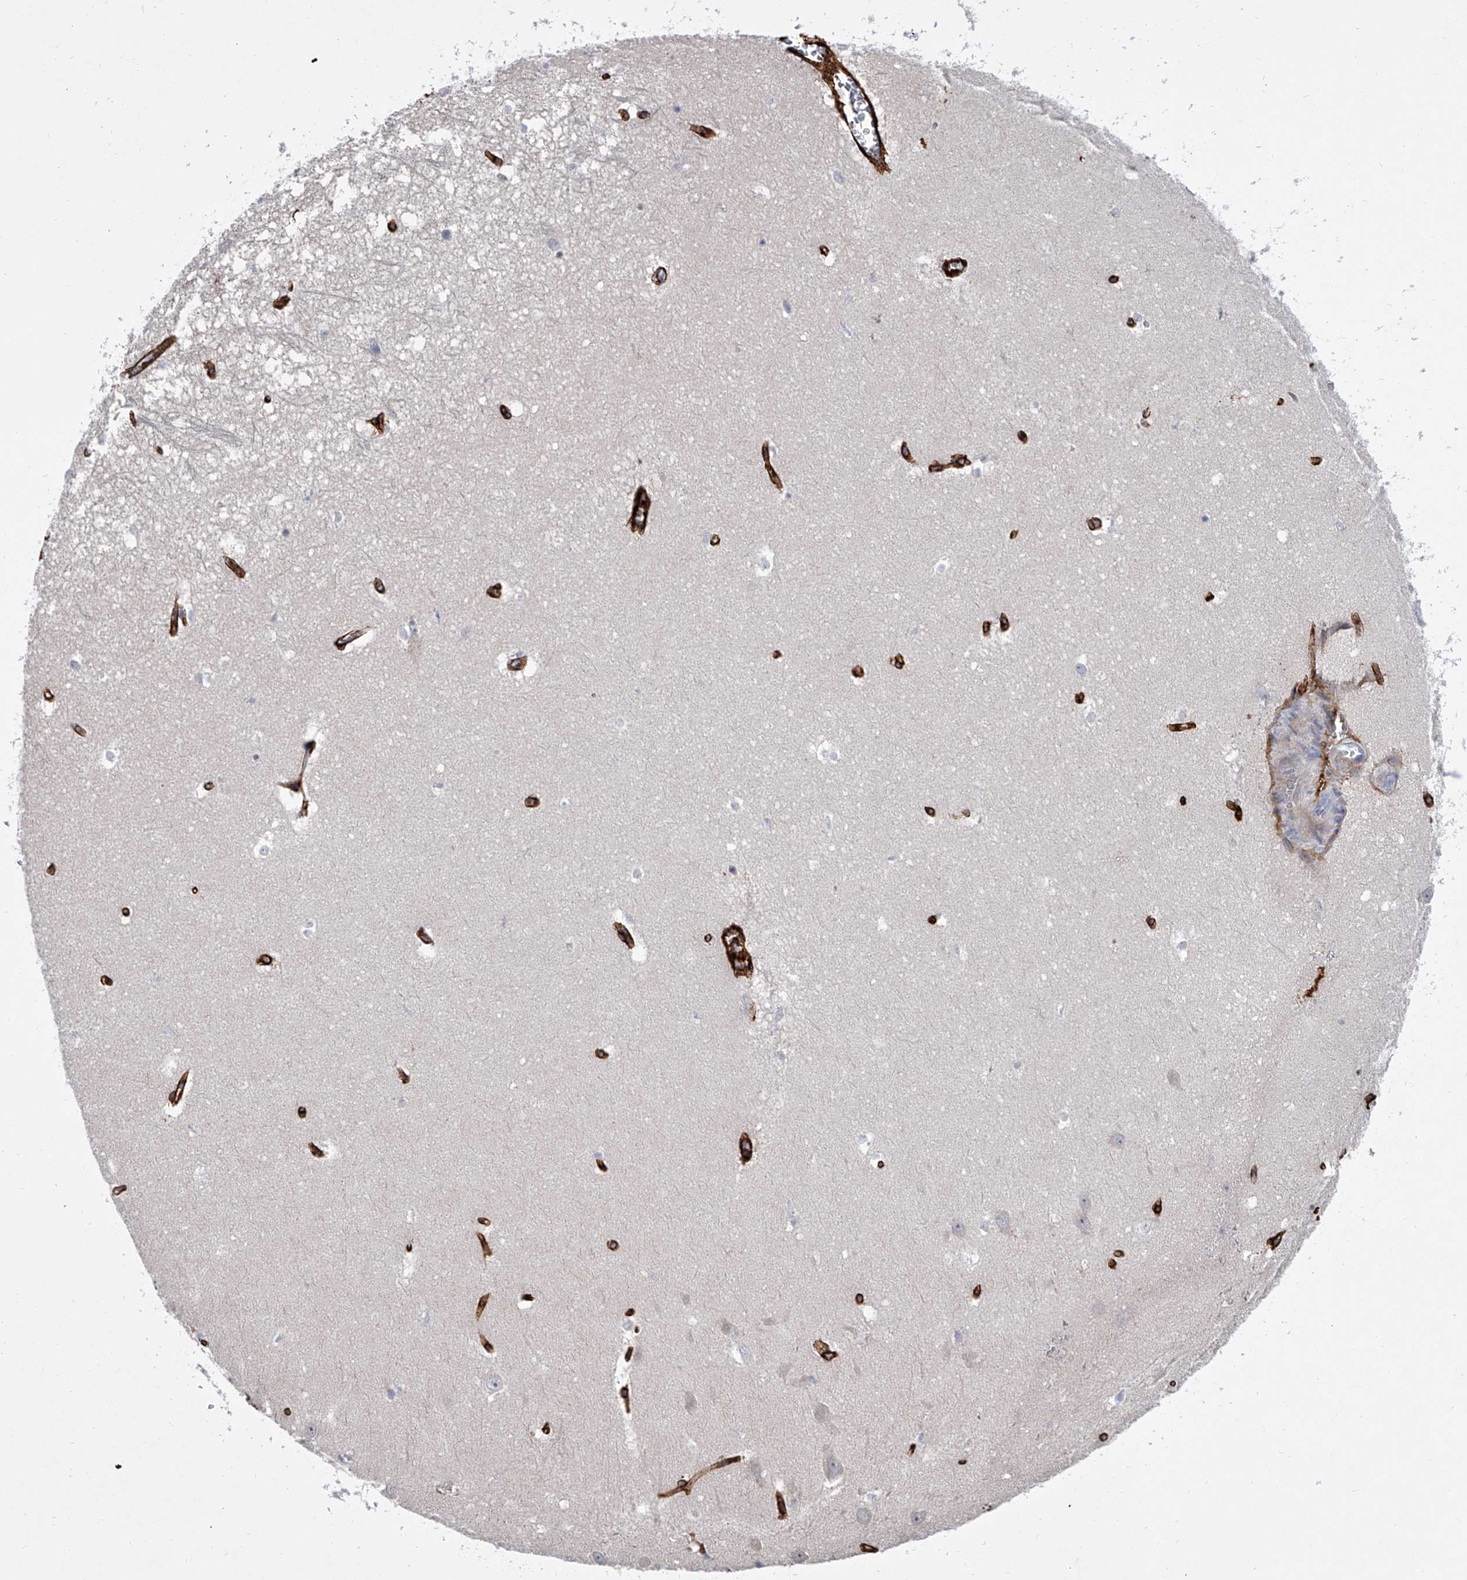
{"staining": {"intensity": "negative", "quantity": "none", "location": "none"}, "tissue": "hippocampus", "cell_type": "Glial cells", "image_type": "normal", "snomed": [{"axis": "morphology", "description": "Normal tissue, NOS"}, {"axis": "topography", "description": "Hippocampus"}], "caption": "Glial cells show no significant protein expression in unremarkable hippocampus. (DAB (3,3'-diaminobenzidine) immunohistochemistry (IHC), high magnification).", "gene": "ALG14", "patient": {"sex": "female", "age": 64}}